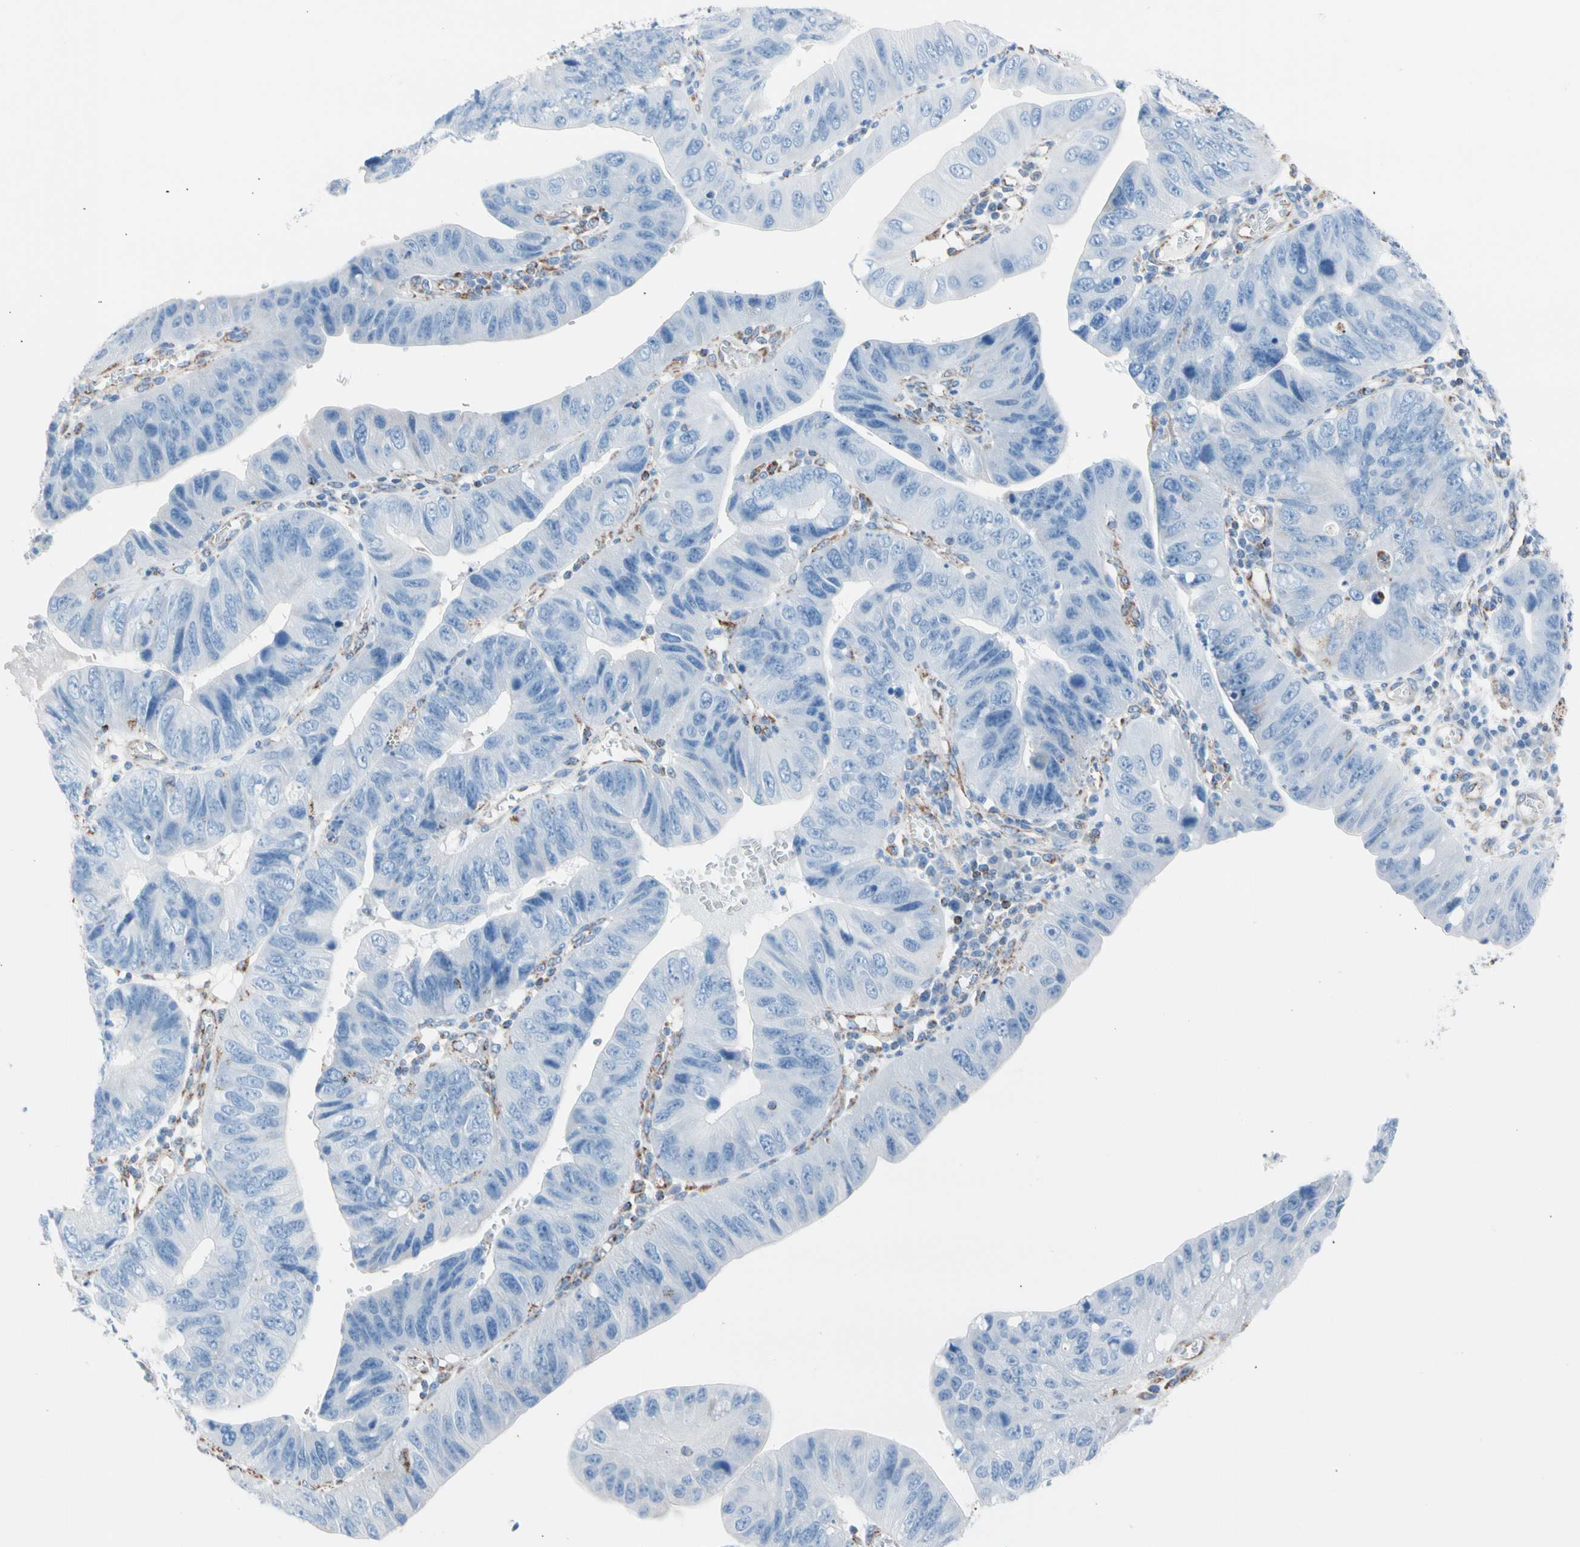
{"staining": {"intensity": "negative", "quantity": "none", "location": "none"}, "tissue": "stomach cancer", "cell_type": "Tumor cells", "image_type": "cancer", "snomed": [{"axis": "morphology", "description": "Adenocarcinoma, NOS"}, {"axis": "topography", "description": "Stomach"}], "caption": "There is no significant positivity in tumor cells of stomach adenocarcinoma.", "gene": "HK1", "patient": {"sex": "male", "age": 59}}